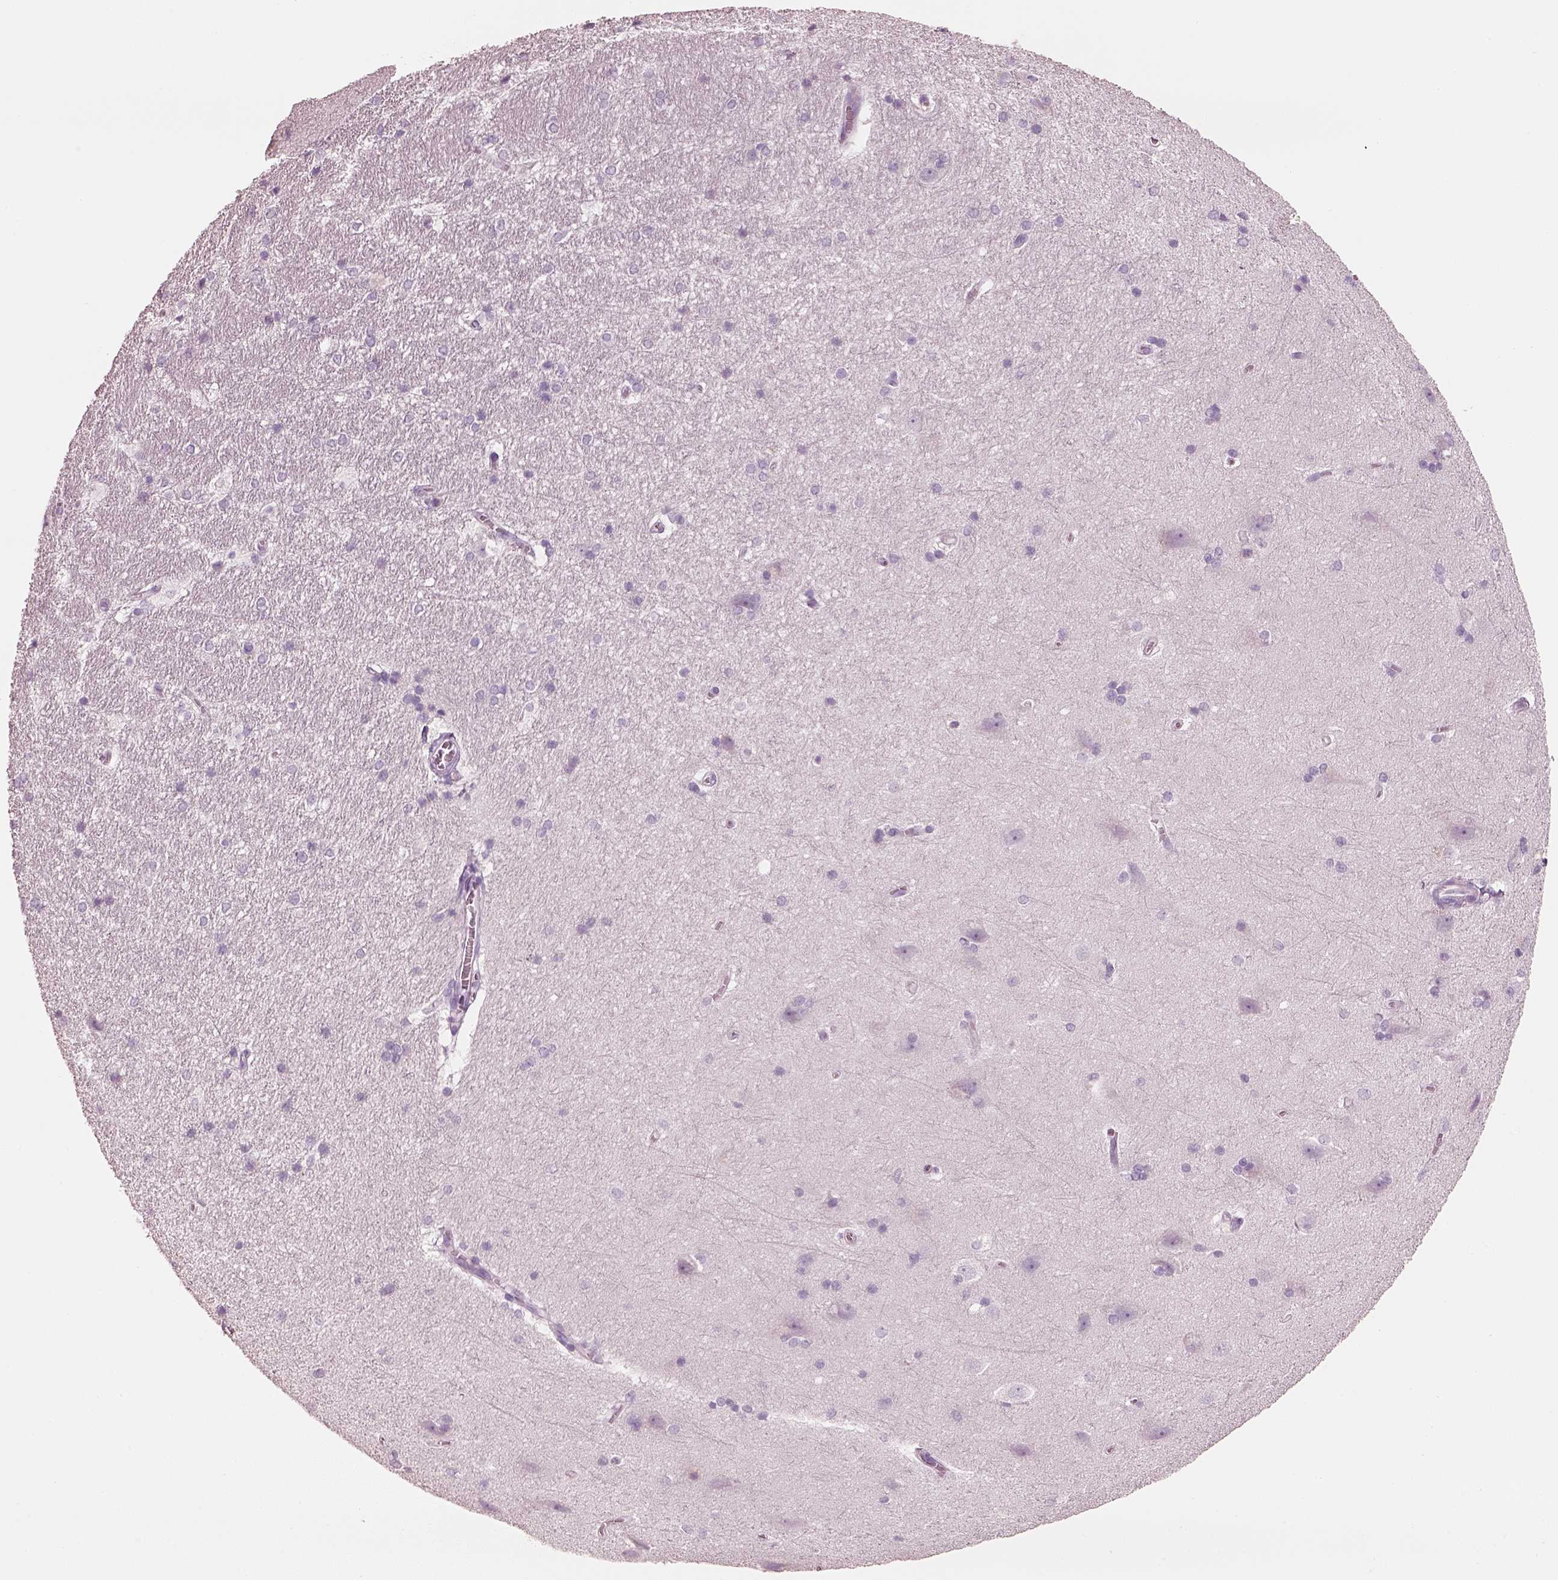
{"staining": {"intensity": "negative", "quantity": "none", "location": "none"}, "tissue": "hippocampus", "cell_type": "Glial cells", "image_type": "normal", "snomed": [{"axis": "morphology", "description": "Normal tissue, NOS"}, {"axis": "topography", "description": "Cerebral cortex"}, {"axis": "topography", "description": "Hippocampus"}], "caption": "Immunohistochemistry histopathology image of unremarkable hippocampus: human hippocampus stained with DAB (3,3'-diaminobenzidine) displays no significant protein expression in glial cells.", "gene": "PNOC", "patient": {"sex": "female", "age": 19}}